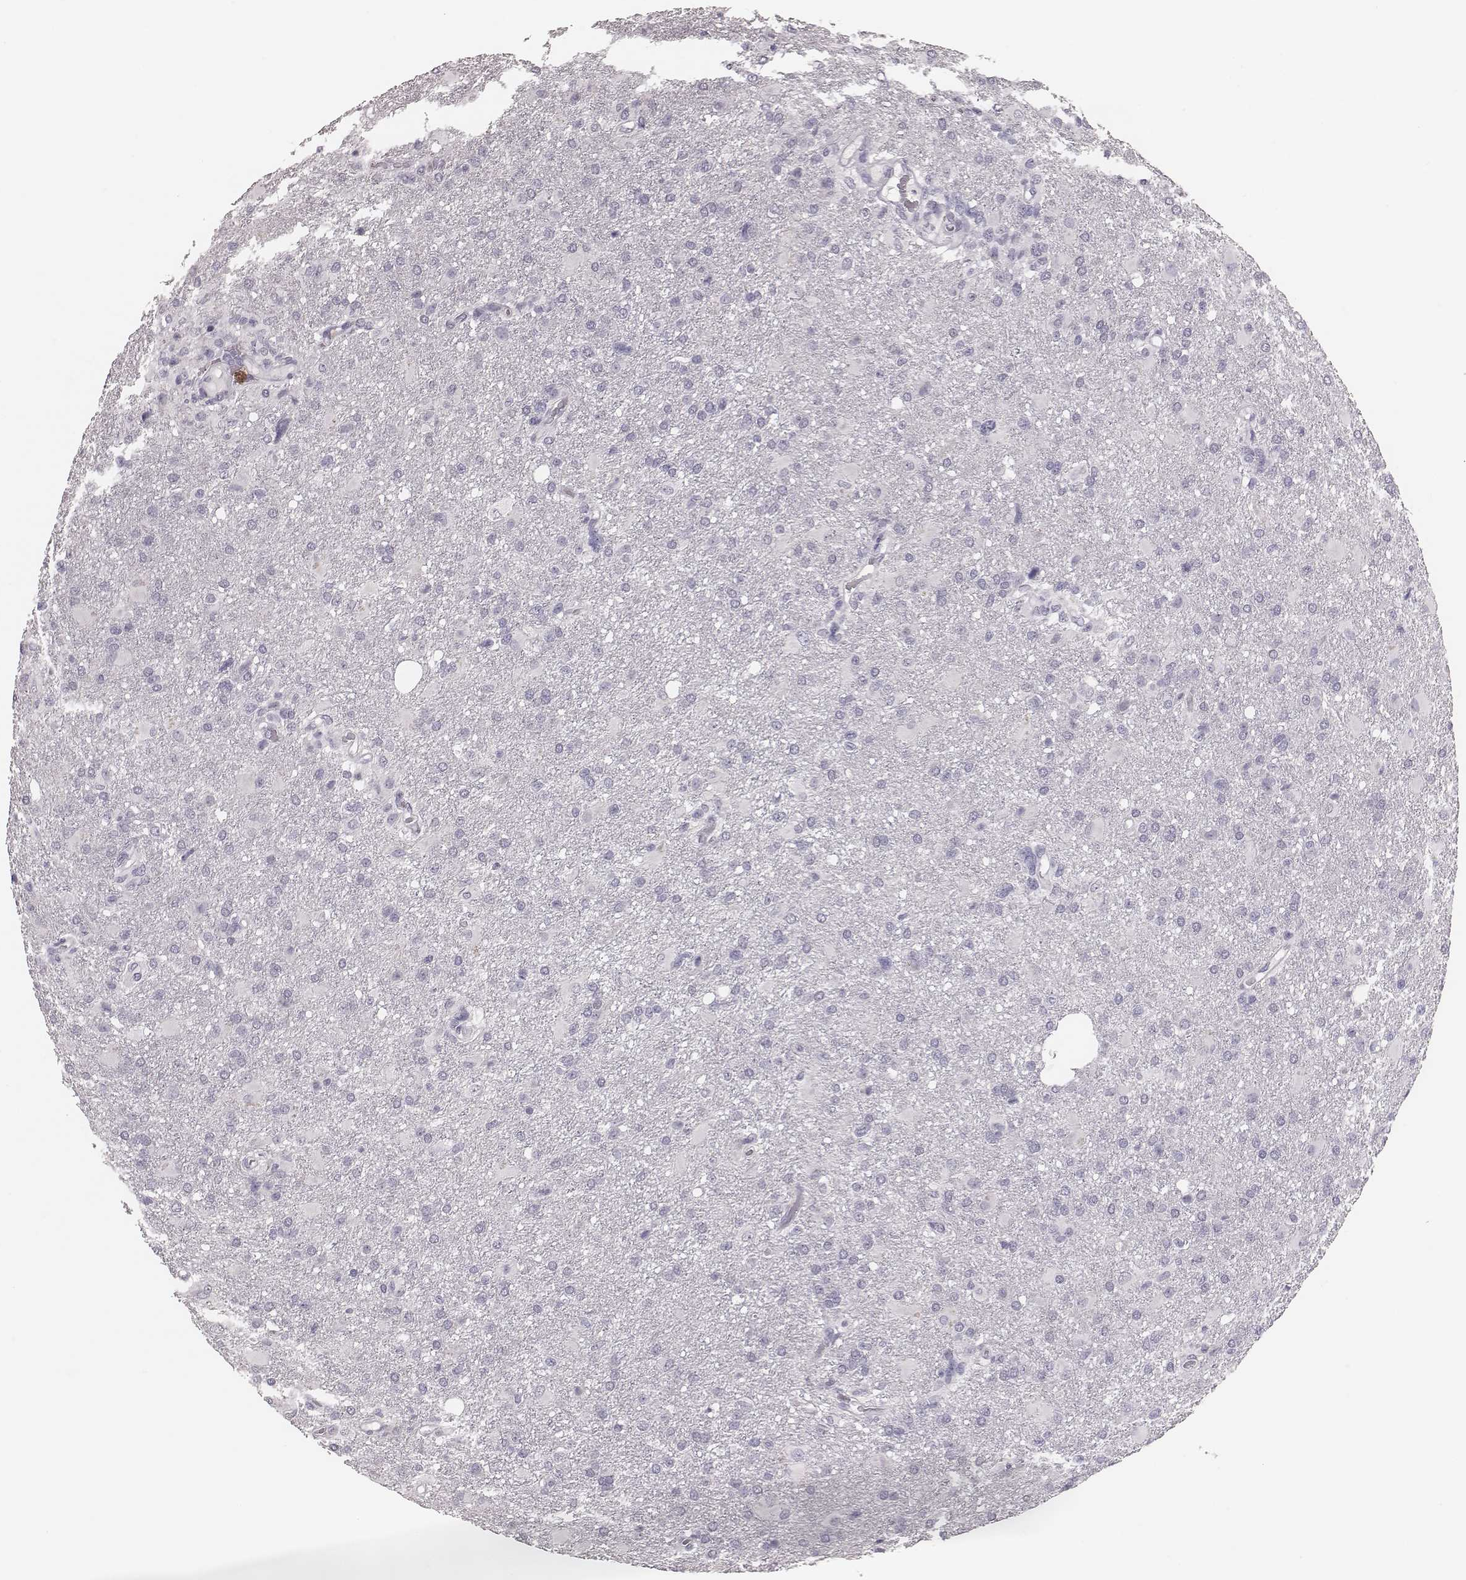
{"staining": {"intensity": "negative", "quantity": "none", "location": "none"}, "tissue": "glioma", "cell_type": "Tumor cells", "image_type": "cancer", "snomed": [{"axis": "morphology", "description": "Glioma, malignant, High grade"}, {"axis": "topography", "description": "Brain"}], "caption": "Malignant glioma (high-grade) was stained to show a protein in brown. There is no significant staining in tumor cells. (DAB immunohistochemistry visualized using brightfield microscopy, high magnification).", "gene": "CSHL1", "patient": {"sex": "male", "age": 68}}